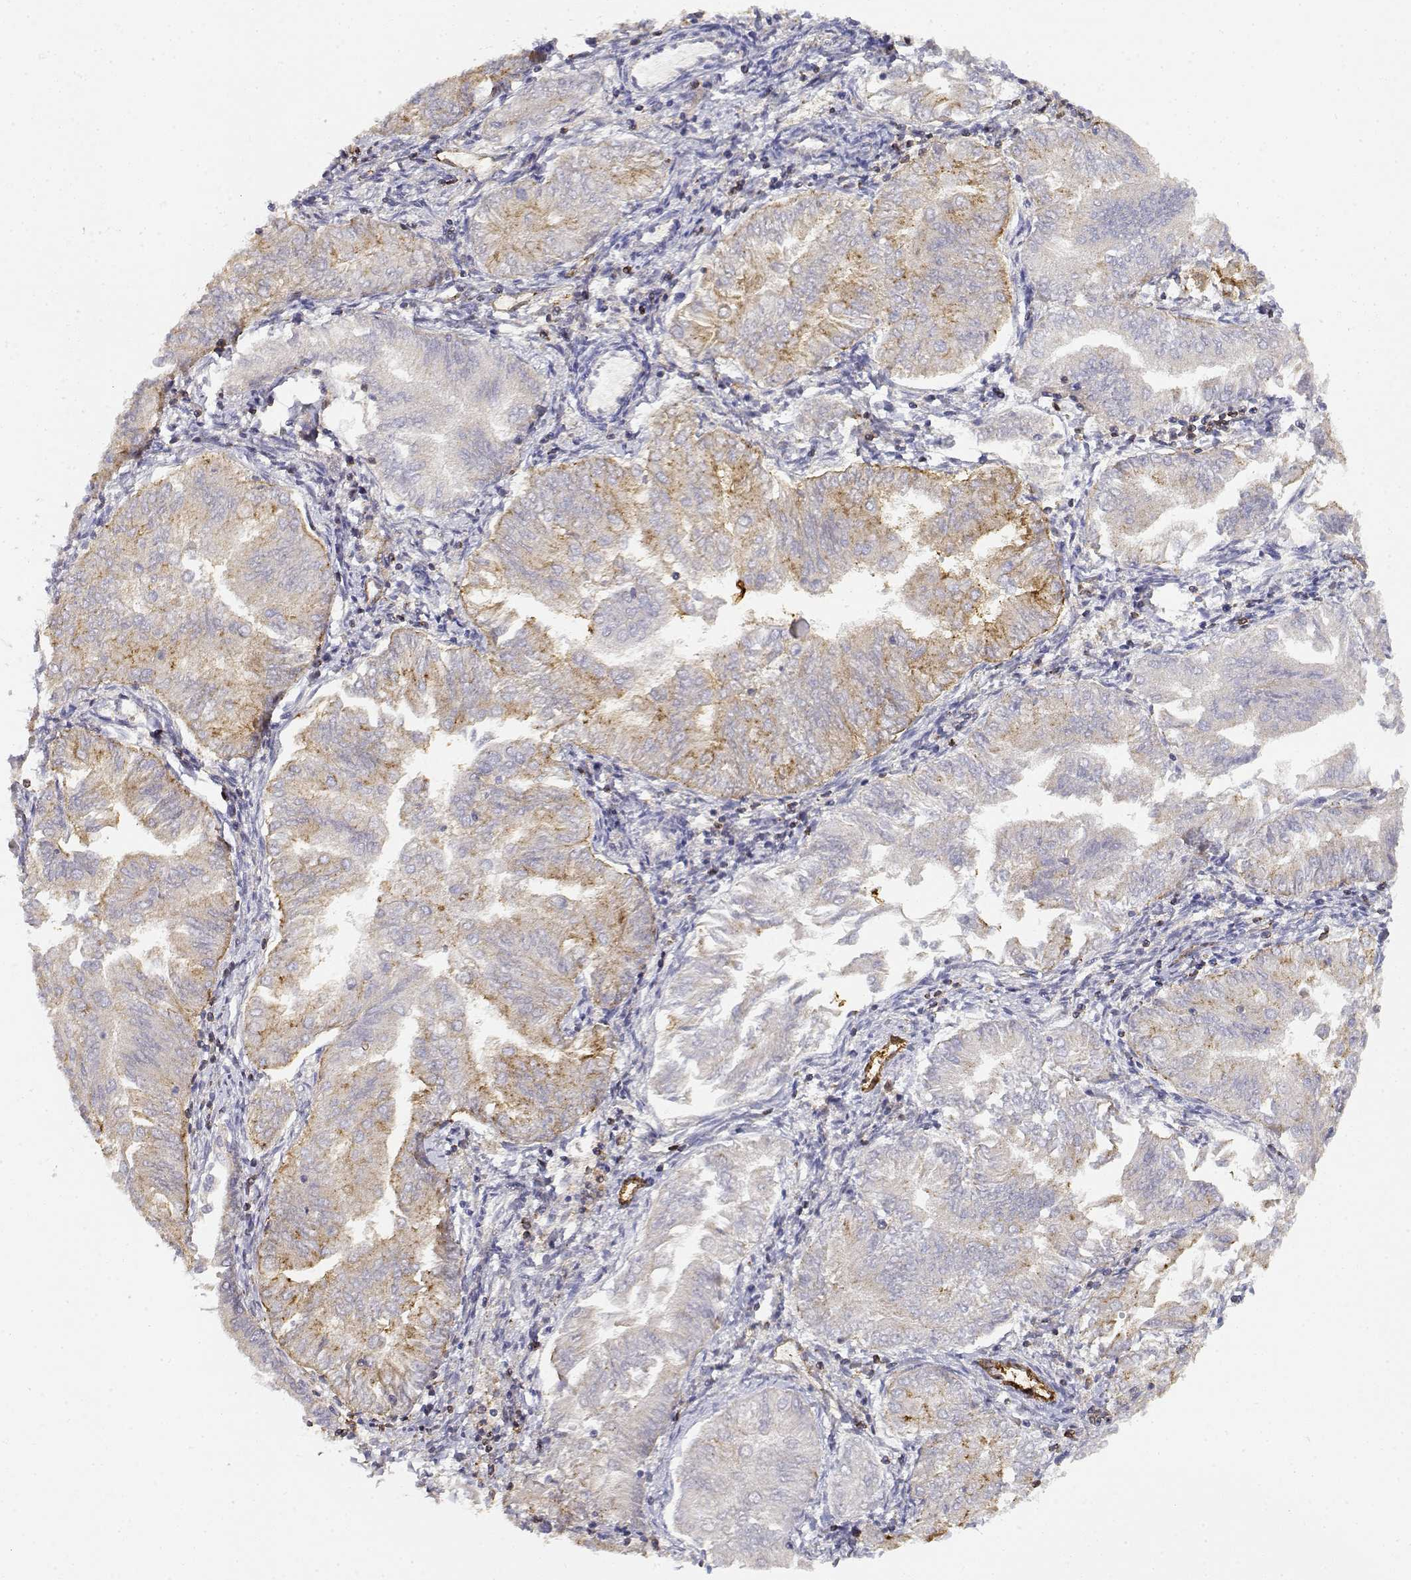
{"staining": {"intensity": "weak", "quantity": "25%-75%", "location": "cytoplasmic/membranous"}, "tissue": "endometrial cancer", "cell_type": "Tumor cells", "image_type": "cancer", "snomed": [{"axis": "morphology", "description": "Adenocarcinoma, NOS"}, {"axis": "topography", "description": "Endometrium"}], "caption": "IHC histopathology image of human endometrial cancer (adenocarcinoma) stained for a protein (brown), which displays low levels of weak cytoplasmic/membranous positivity in about 25%-75% of tumor cells.", "gene": "ADA", "patient": {"sex": "female", "age": 53}}